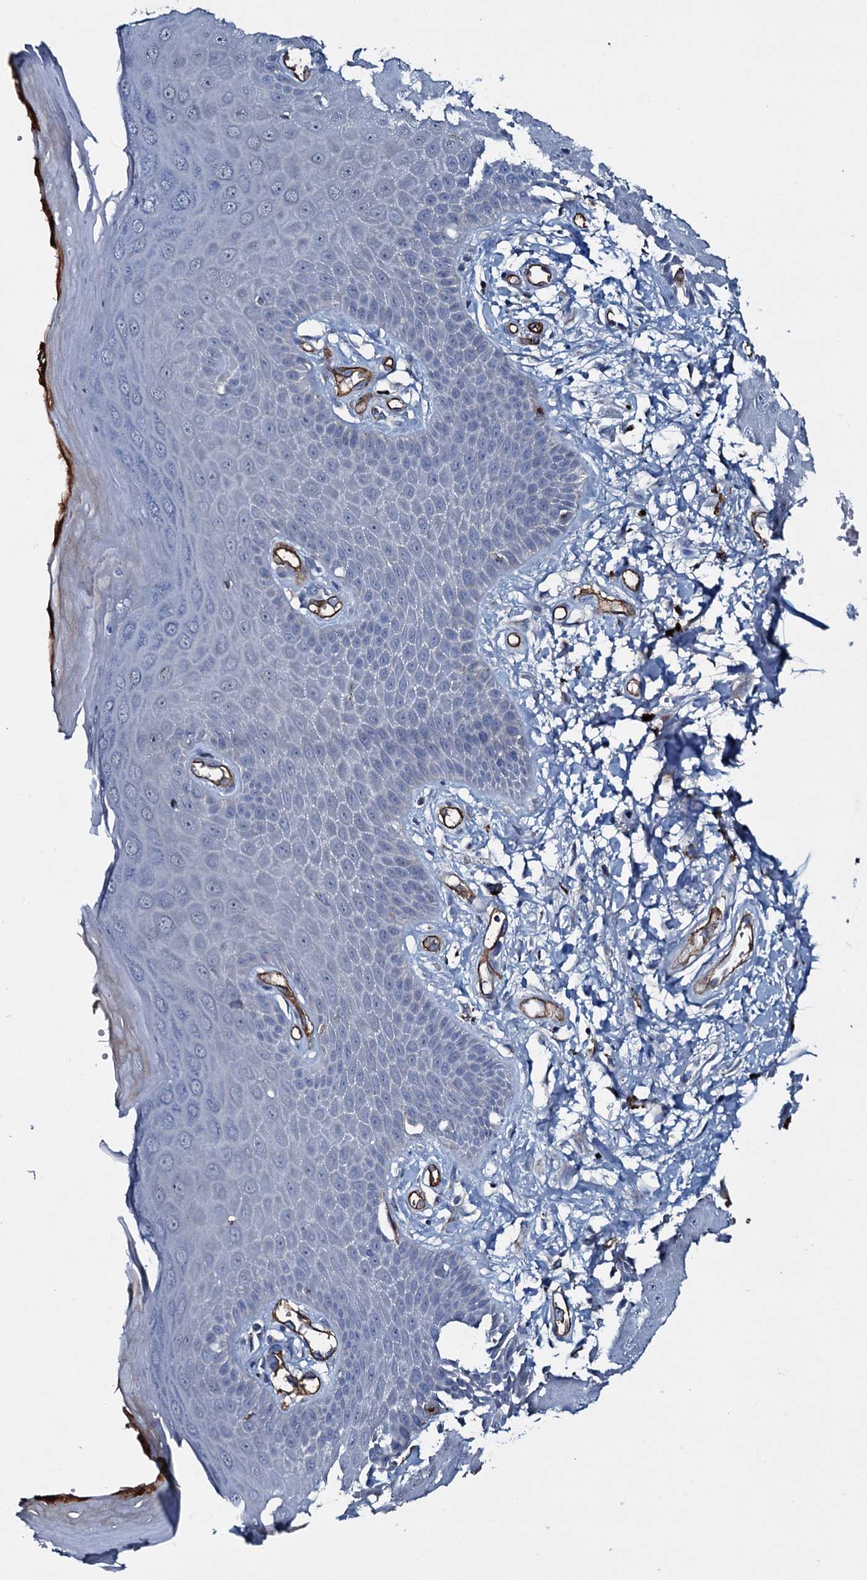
{"staining": {"intensity": "weak", "quantity": "<25%", "location": "cytoplasmic/membranous"}, "tissue": "skin", "cell_type": "Epidermal cells", "image_type": "normal", "snomed": [{"axis": "morphology", "description": "Normal tissue, NOS"}, {"axis": "topography", "description": "Anal"}], "caption": "An immunohistochemistry (IHC) micrograph of unremarkable skin is shown. There is no staining in epidermal cells of skin. Brightfield microscopy of immunohistochemistry stained with DAB (3,3'-diaminobenzidine) (brown) and hematoxylin (blue), captured at high magnification.", "gene": "CLEC14A", "patient": {"sex": "male", "age": 78}}